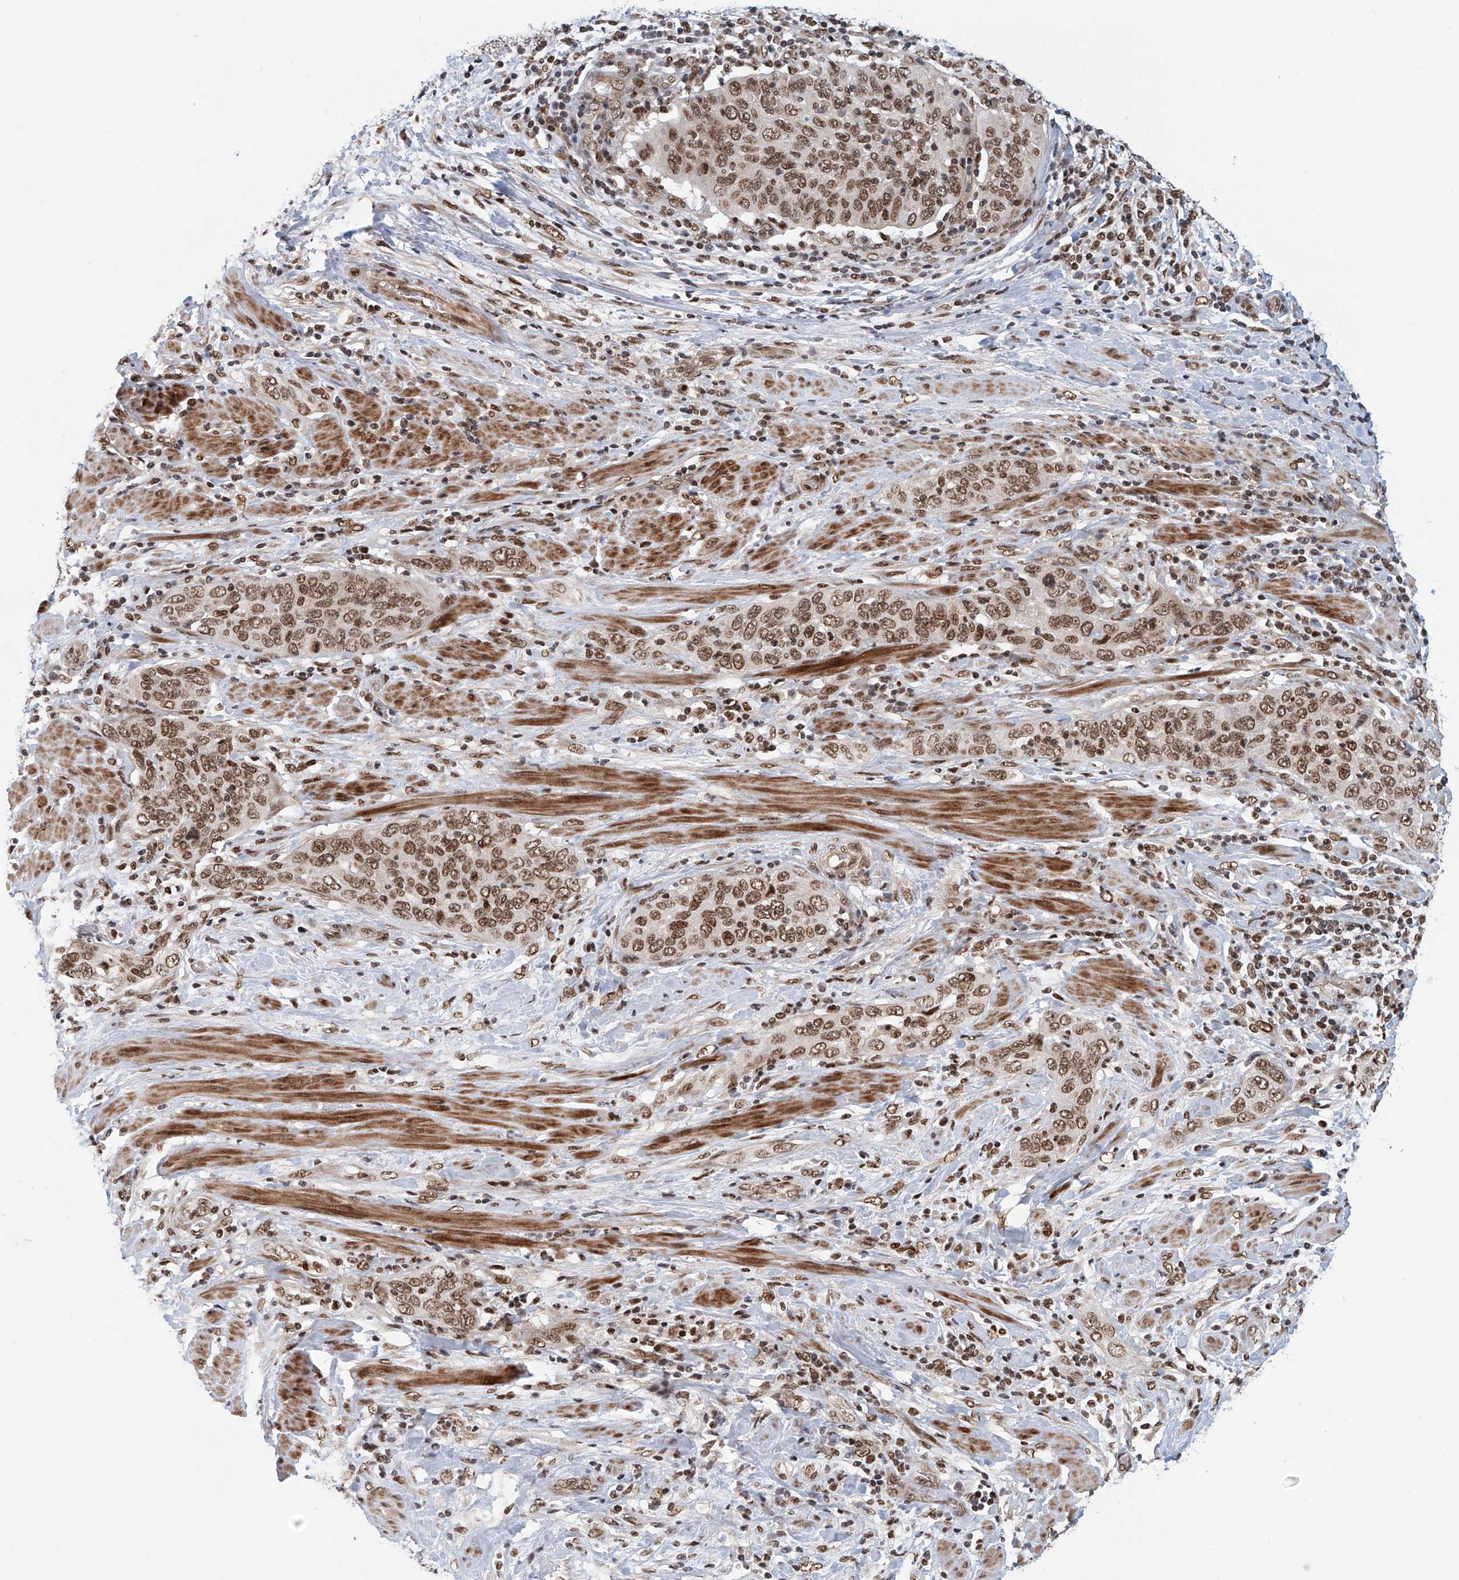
{"staining": {"intensity": "moderate", "quantity": ">75%", "location": "nuclear"}, "tissue": "cervical cancer", "cell_type": "Tumor cells", "image_type": "cancer", "snomed": [{"axis": "morphology", "description": "Squamous cell carcinoma, NOS"}, {"axis": "topography", "description": "Cervix"}], "caption": "Protein staining displays moderate nuclear staining in approximately >75% of tumor cells in cervical cancer.", "gene": "ZNF470", "patient": {"sex": "female", "age": 60}}